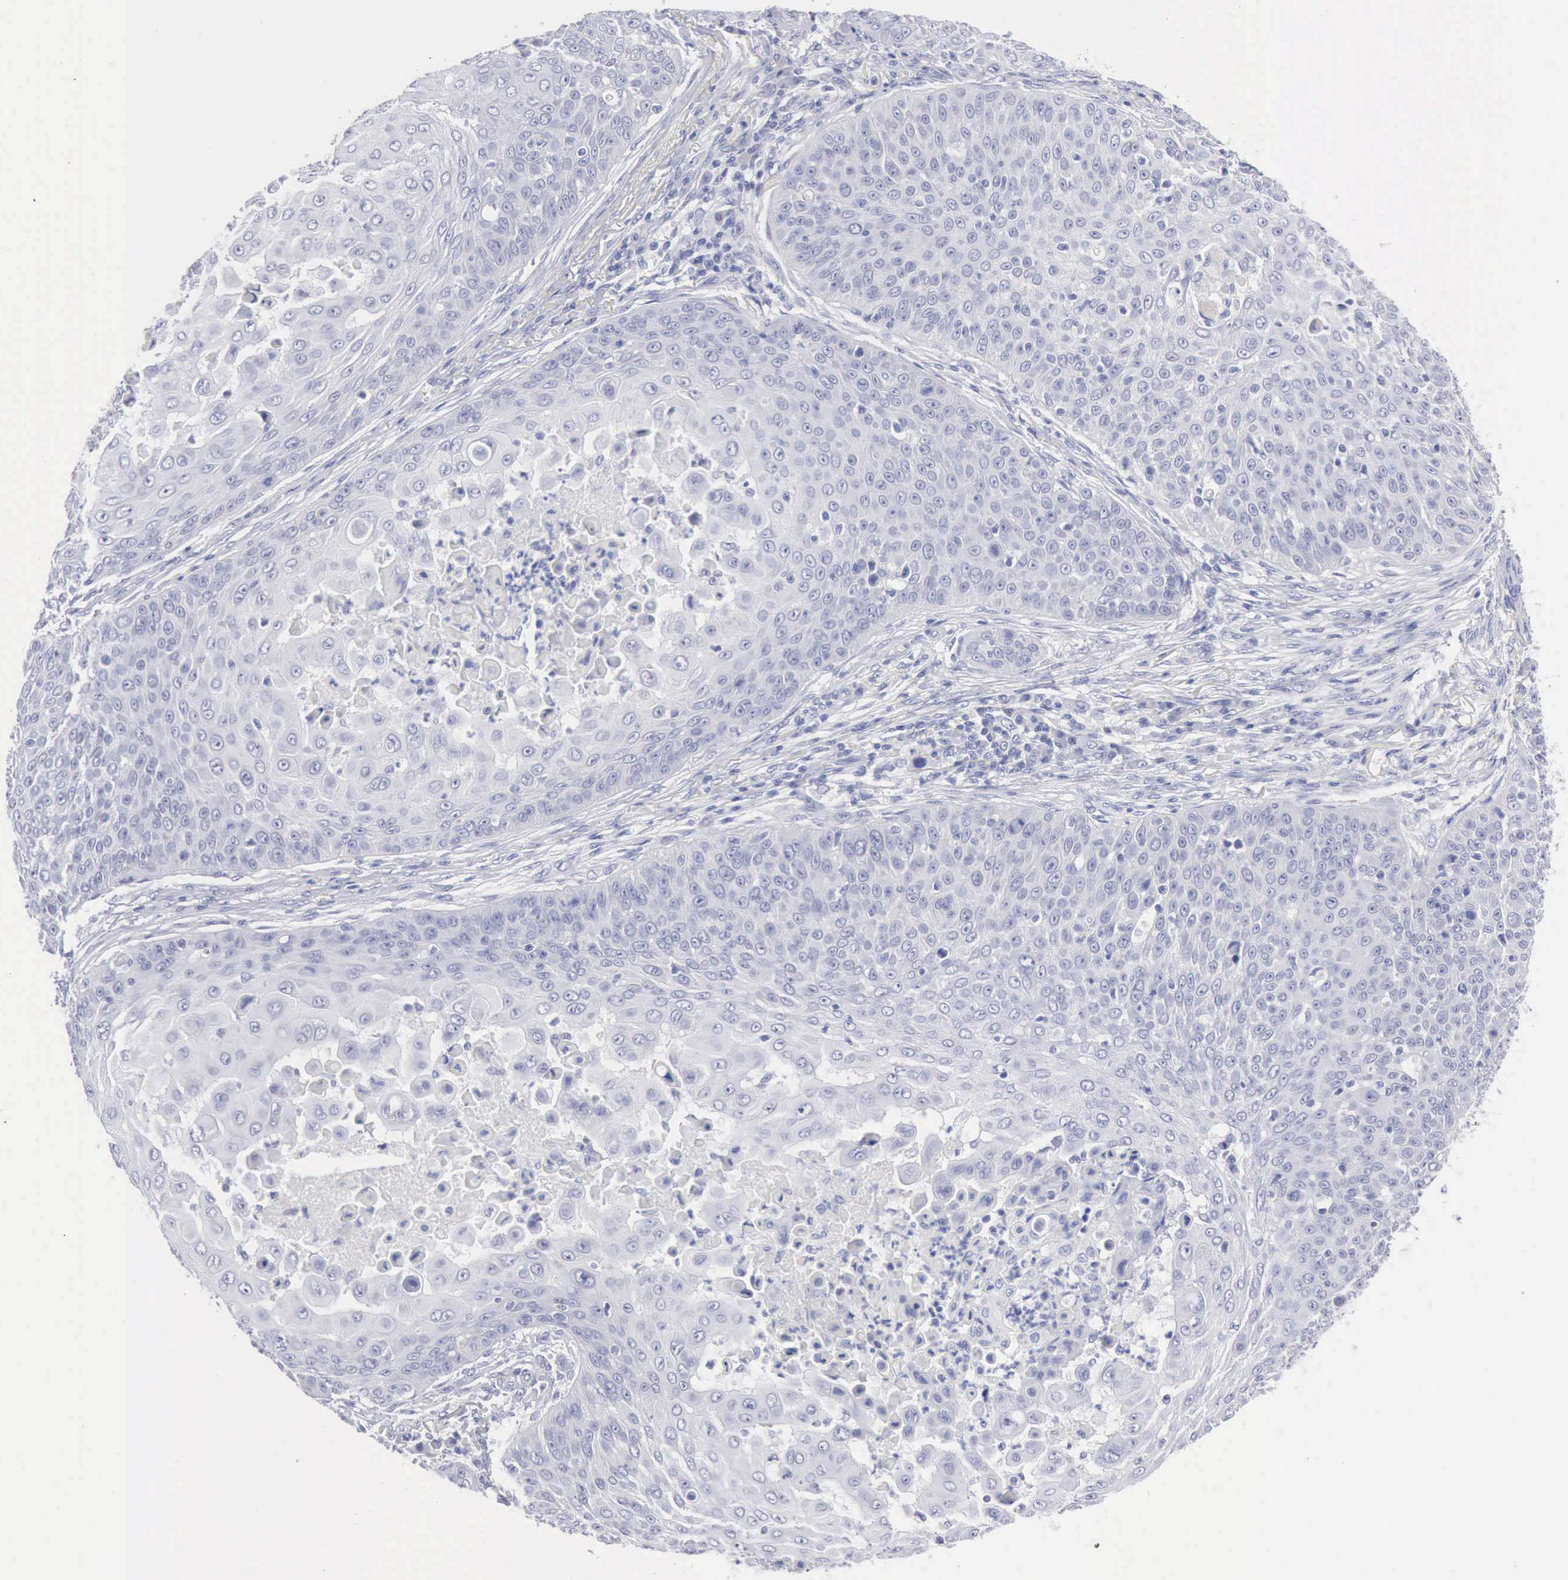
{"staining": {"intensity": "negative", "quantity": "none", "location": "none"}, "tissue": "skin cancer", "cell_type": "Tumor cells", "image_type": "cancer", "snomed": [{"axis": "morphology", "description": "Squamous cell carcinoma, NOS"}, {"axis": "topography", "description": "Skin"}], "caption": "Micrograph shows no significant protein expression in tumor cells of skin squamous cell carcinoma. The staining was performed using DAB (3,3'-diaminobenzidine) to visualize the protein expression in brown, while the nuclei were stained in blue with hematoxylin (Magnification: 20x).", "gene": "ANGEL1", "patient": {"sex": "male", "age": 82}}